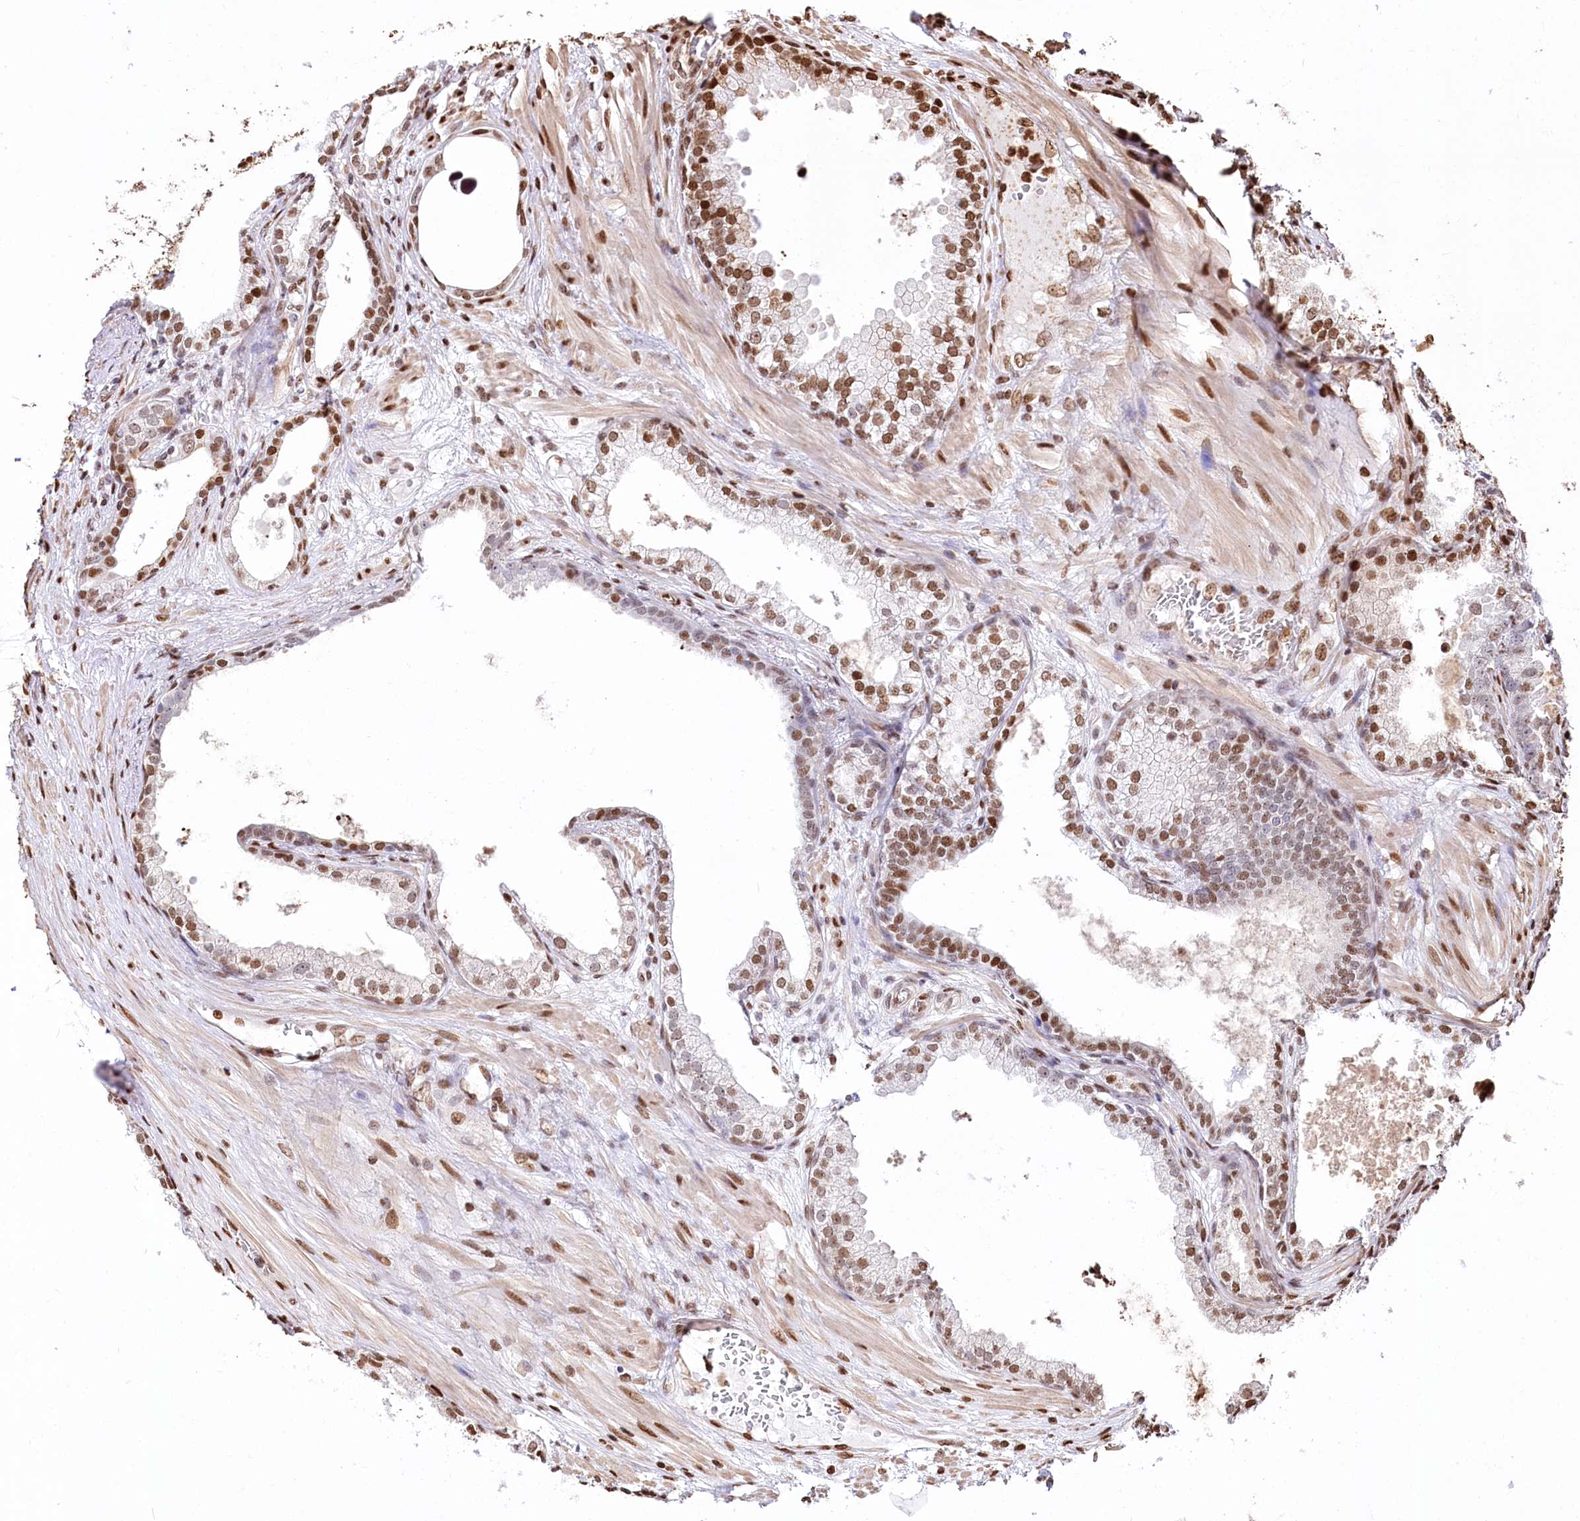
{"staining": {"intensity": "moderate", "quantity": ">75%", "location": "nuclear"}, "tissue": "prostate cancer", "cell_type": "Tumor cells", "image_type": "cancer", "snomed": [{"axis": "morphology", "description": "Adenocarcinoma, High grade"}, {"axis": "topography", "description": "Prostate"}], "caption": "Prostate cancer (high-grade adenocarcinoma) stained with immunohistochemistry exhibits moderate nuclear staining in about >75% of tumor cells.", "gene": "PTMS", "patient": {"sex": "male", "age": 69}}